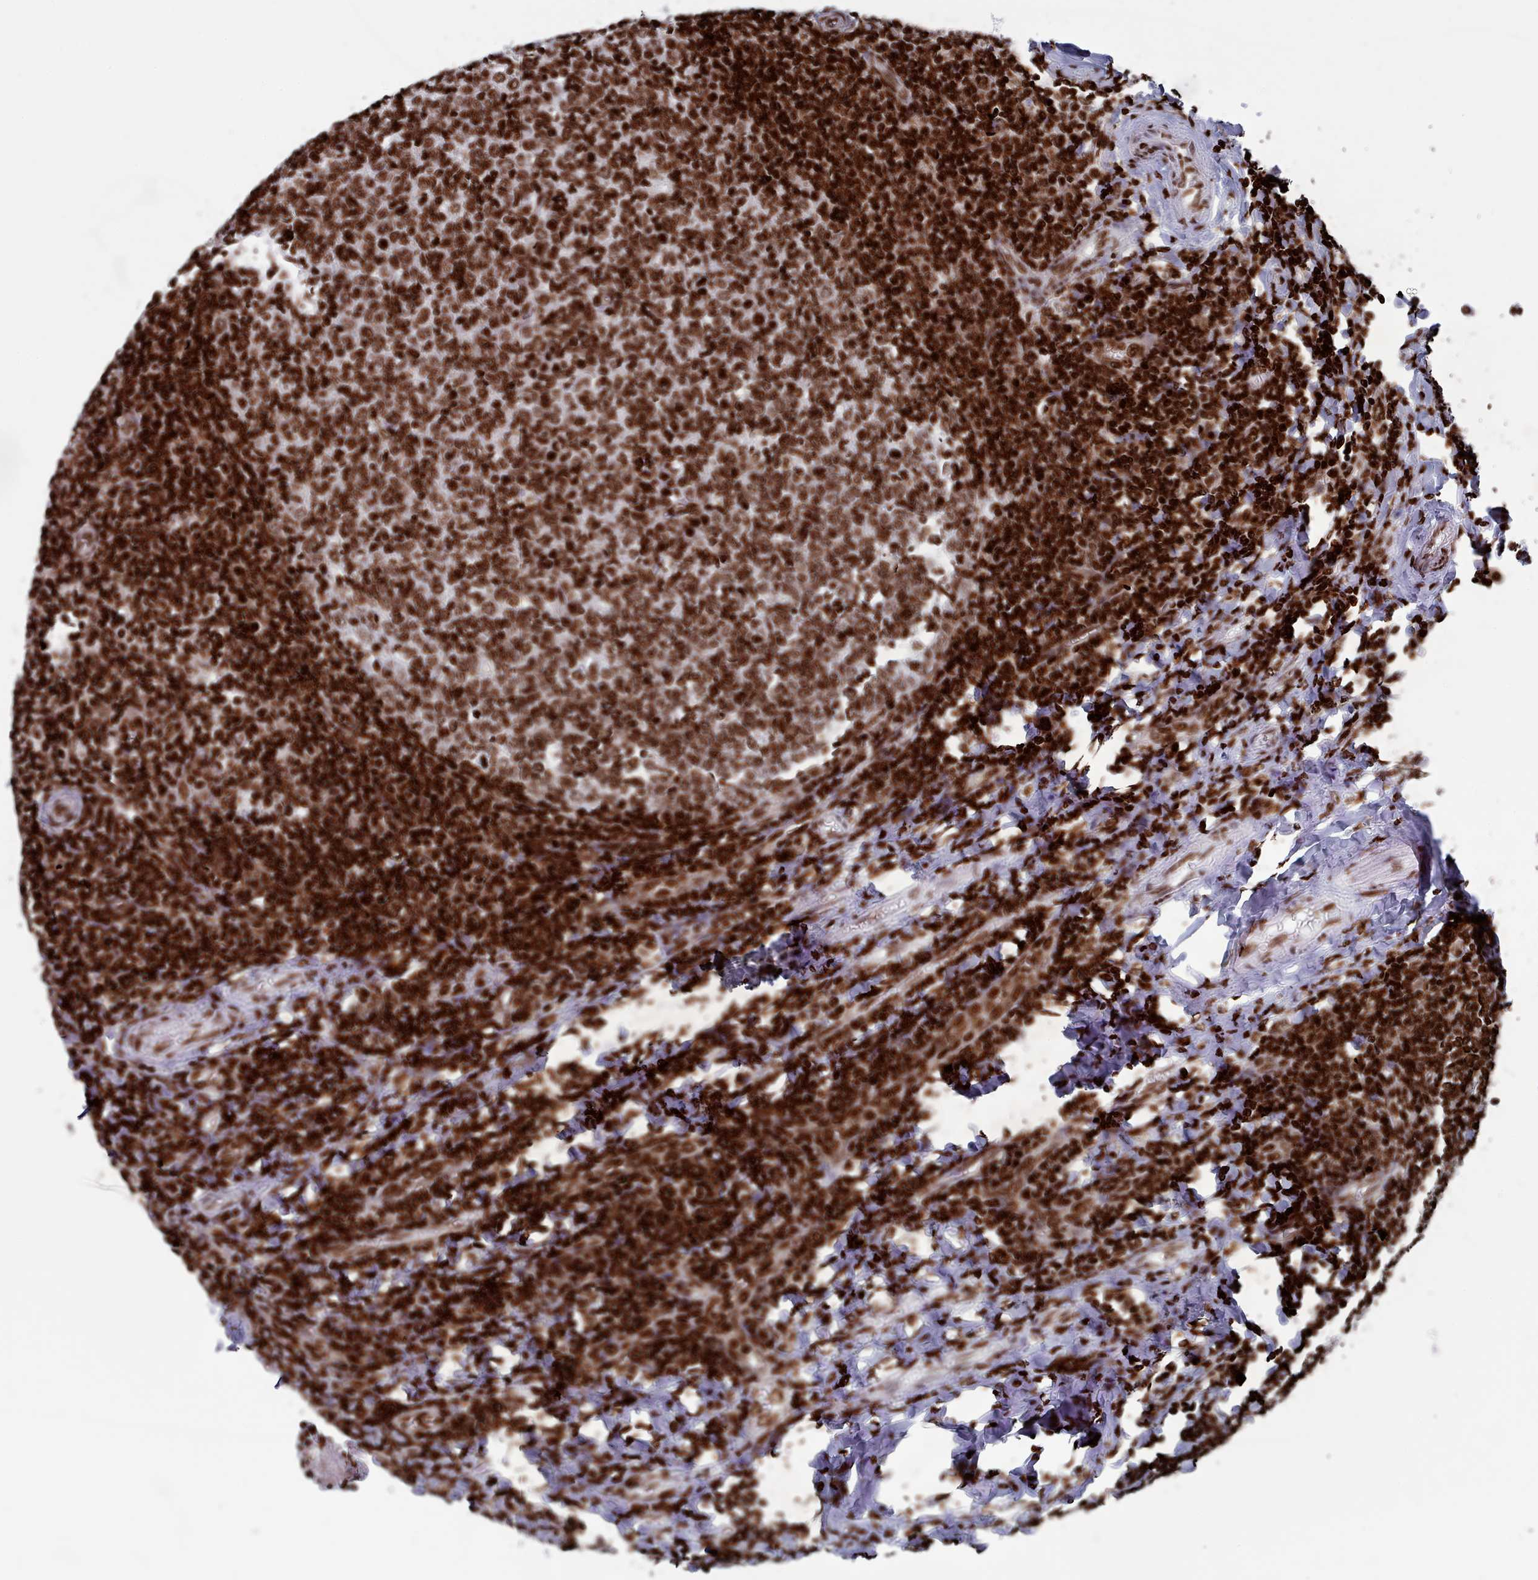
{"staining": {"intensity": "strong", "quantity": ">75%", "location": "nuclear"}, "tissue": "tonsil", "cell_type": "Germinal center cells", "image_type": "normal", "snomed": [{"axis": "morphology", "description": "Normal tissue, NOS"}, {"axis": "topography", "description": "Tonsil"}], "caption": "DAB (3,3'-diaminobenzidine) immunohistochemical staining of normal tonsil reveals strong nuclear protein staining in approximately >75% of germinal center cells.", "gene": "PCDHB11", "patient": {"sex": "female", "age": 19}}